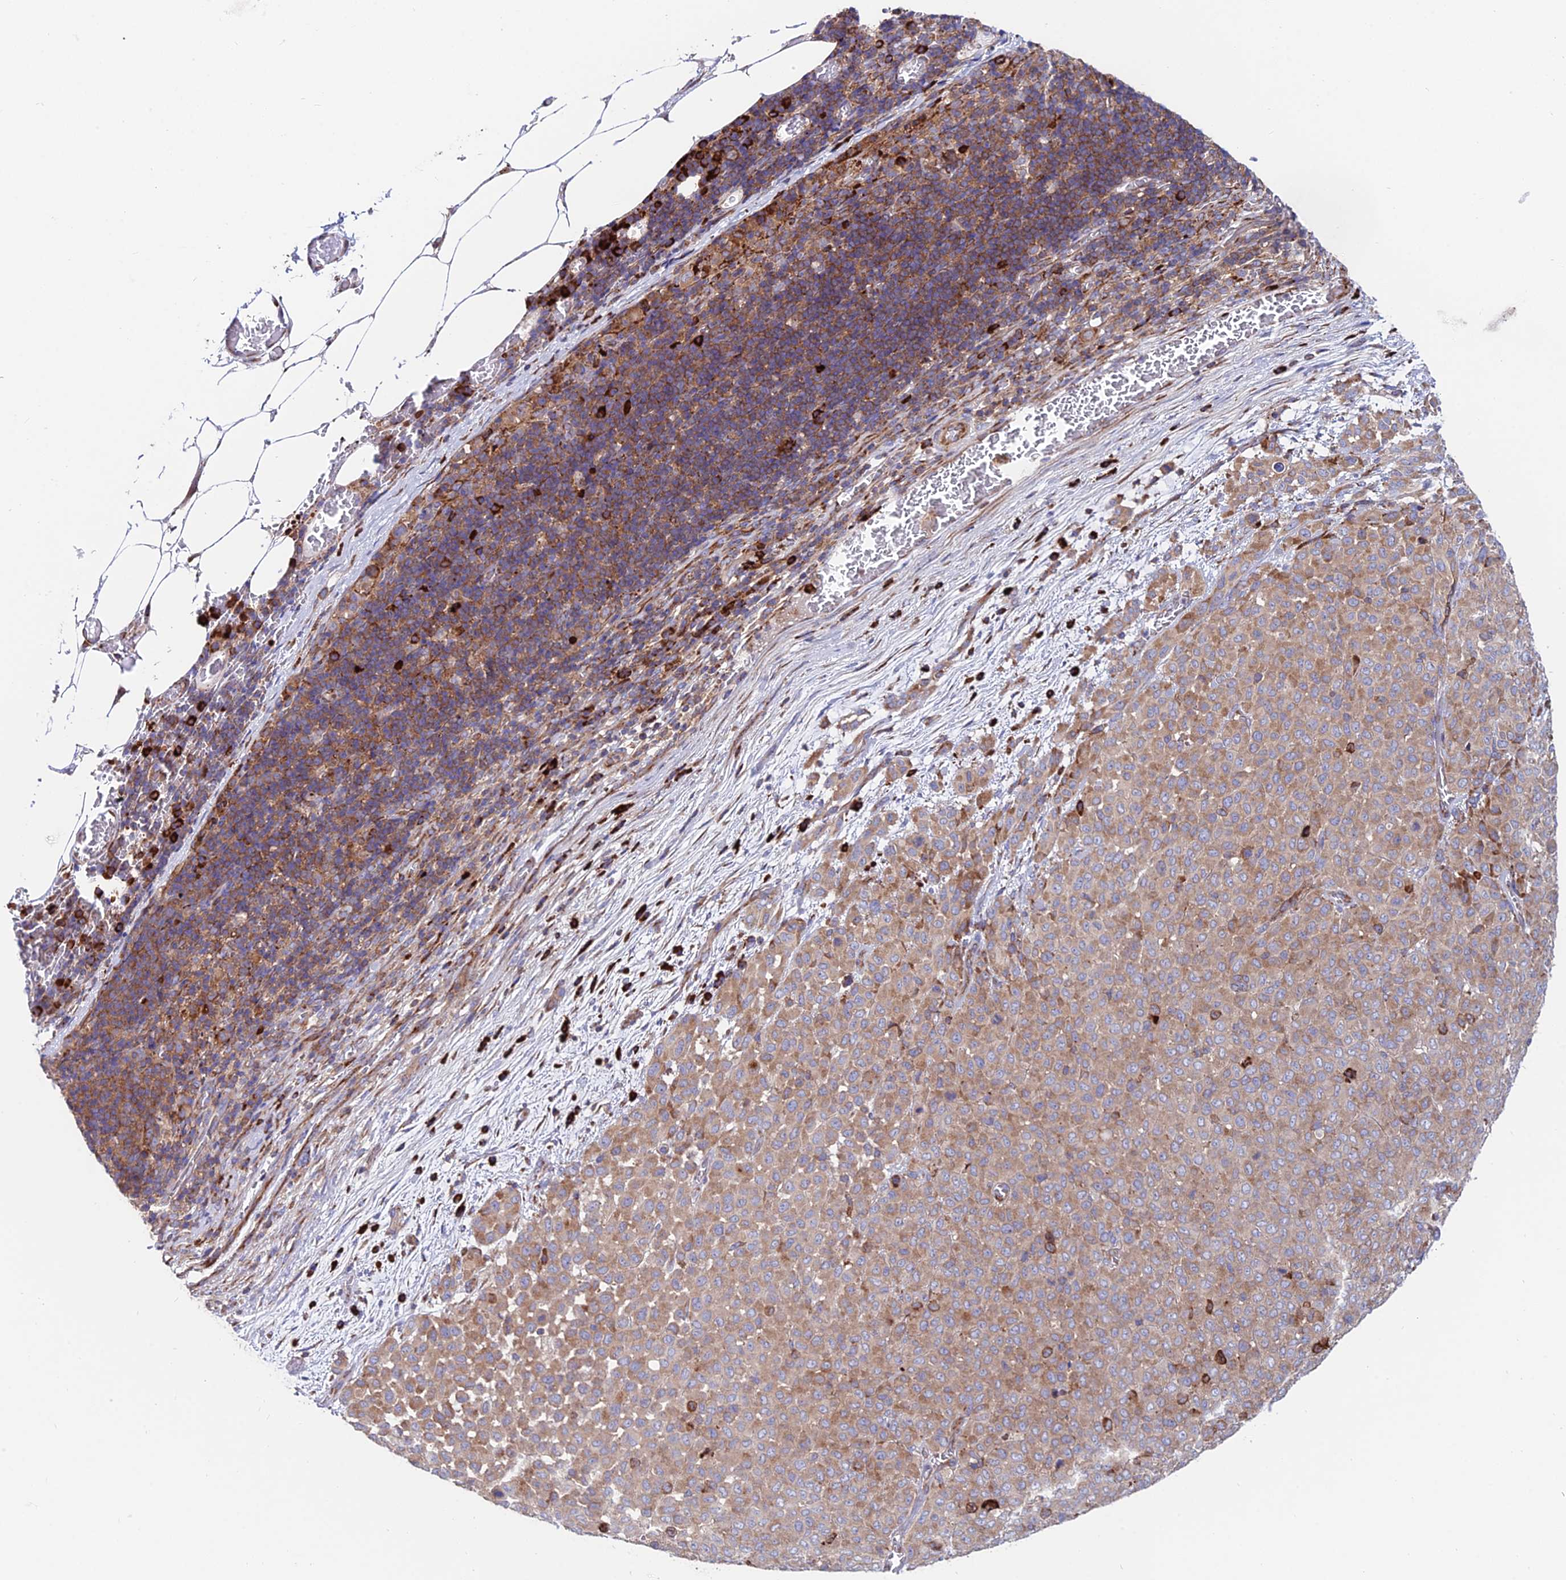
{"staining": {"intensity": "moderate", "quantity": "25%-75%", "location": "cytoplasmic/membranous"}, "tissue": "melanoma", "cell_type": "Tumor cells", "image_type": "cancer", "snomed": [{"axis": "morphology", "description": "Malignant melanoma, Metastatic site"}, {"axis": "topography", "description": "Skin"}], "caption": "Immunohistochemical staining of melanoma demonstrates medium levels of moderate cytoplasmic/membranous protein staining in approximately 25%-75% of tumor cells.", "gene": "EIF3K", "patient": {"sex": "female", "age": 81}}